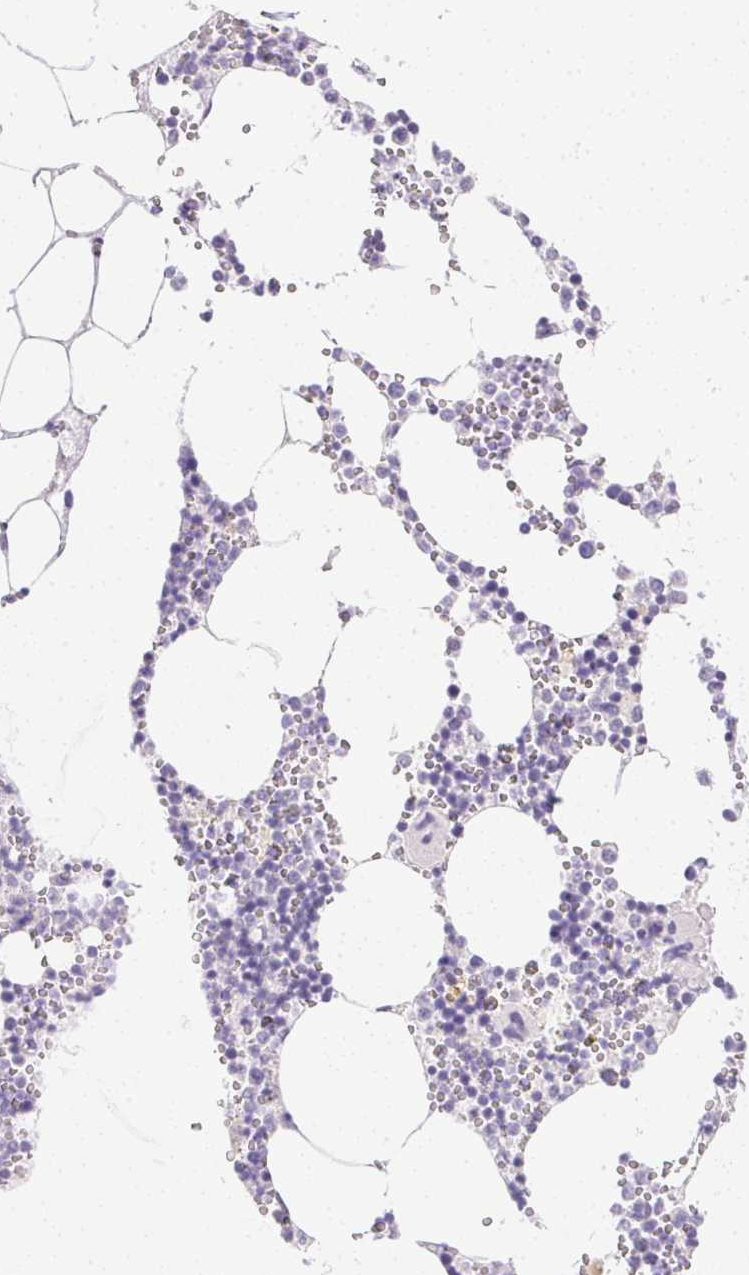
{"staining": {"intensity": "negative", "quantity": "none", "location": "none"}, "tissue": "bone marrow", "cell_type": "Hematopoietic cells", "image_type": "normal", "snomed": [{"axis": "morphology", "description": "Normal tissue, NOS"}, {"axis": "topography", "description": "Bone marrow"}], "caption": "High magnification brightfield microscopy of unremarkable bone marrow stained with DAB (3,3'-diaminobenzidine) (brown) and counterstained with hematoxylin (blue): hematopoietic cells show no significant positivity. (DAB IHC visualized using brightfield microscopy, high magnification).", "gene": "CPB1", "patient": {"sex": "male", "age": 54}}